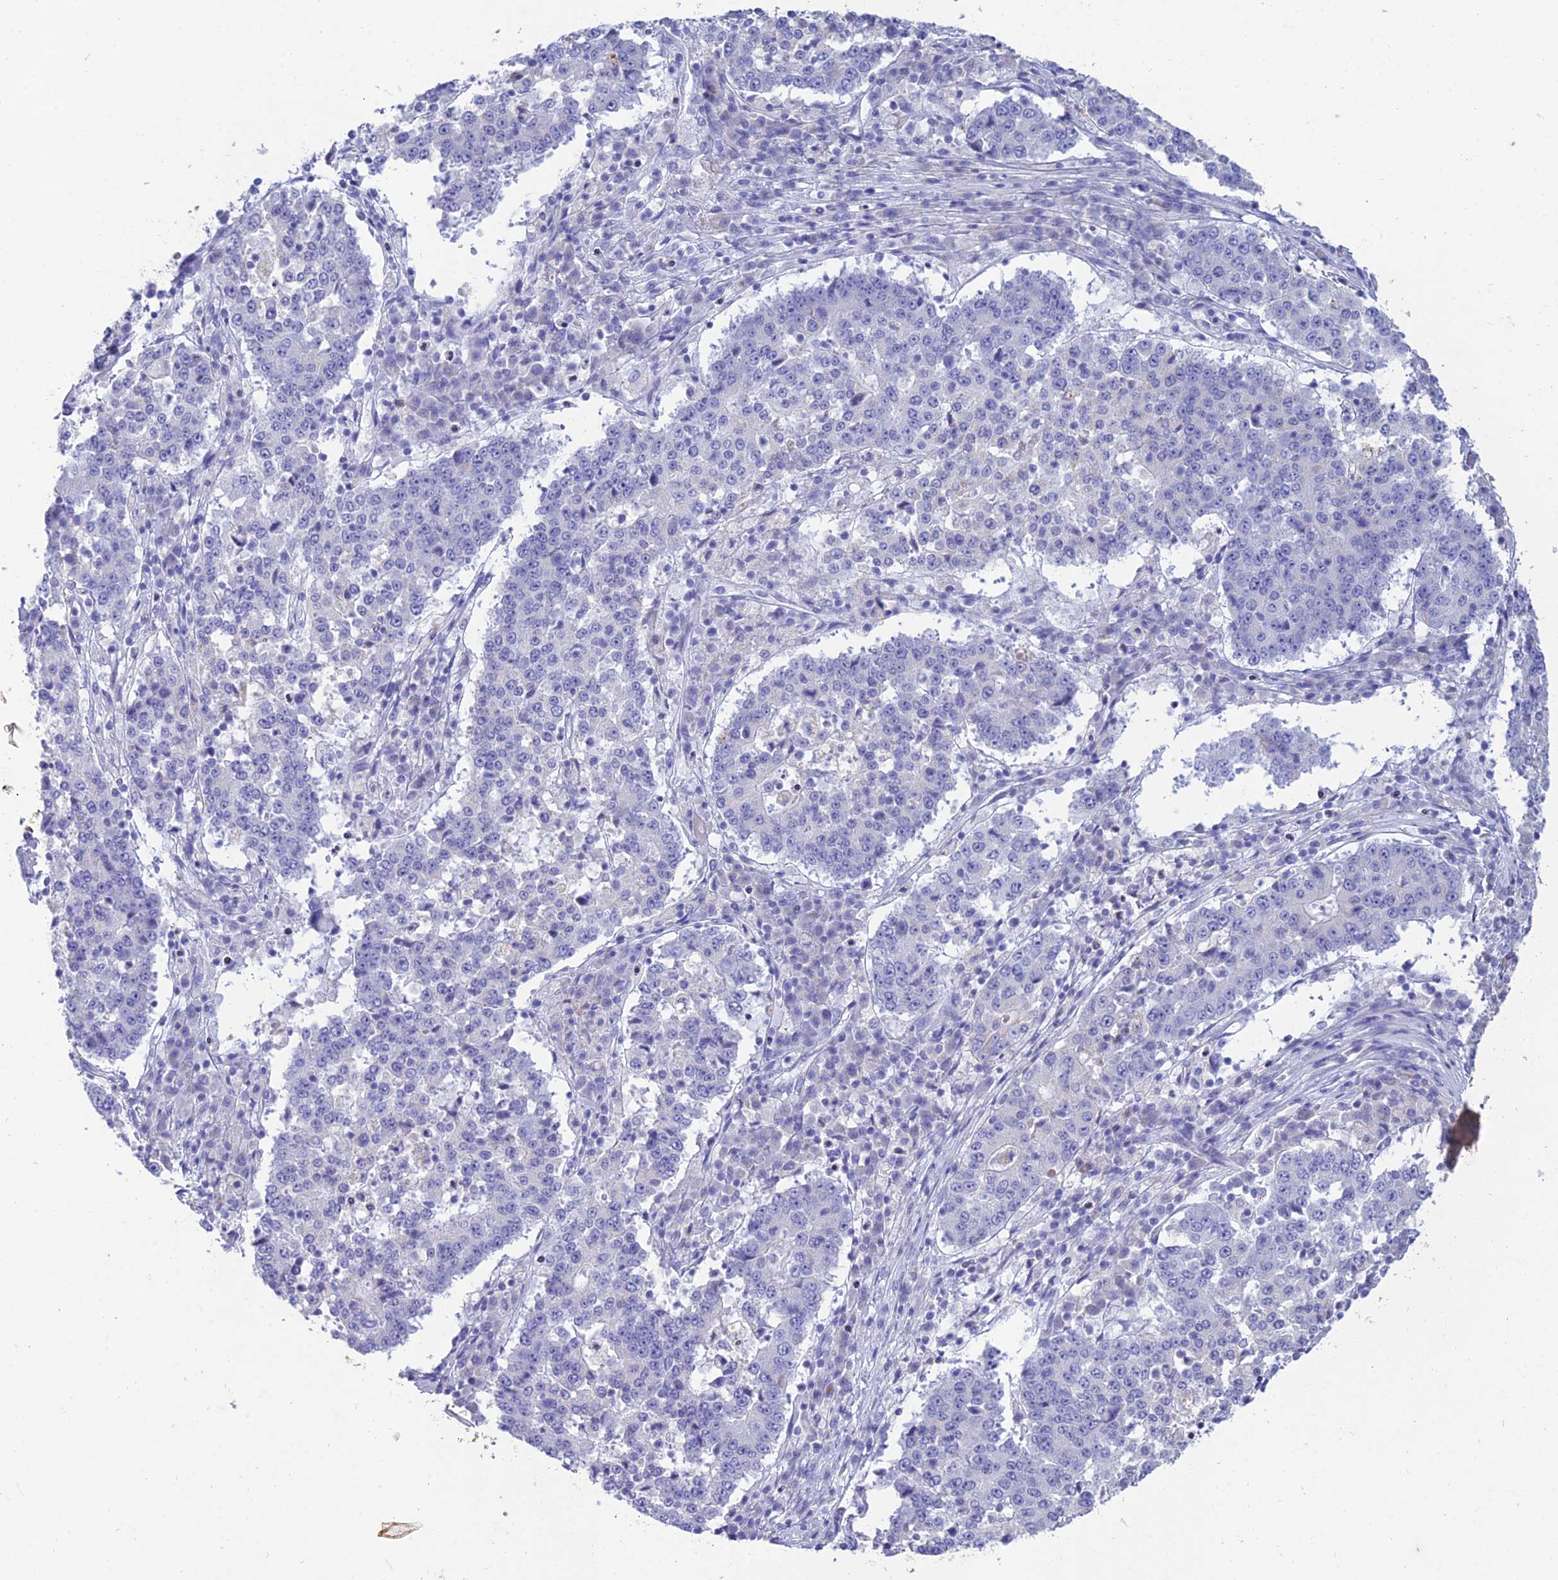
{"staining": {"intensity": "negative", "quantity": "none", "location": "none"}, "tissue": "stomach cancer", "cell_type": "Tumor cells", "image_type": "cancer", "snomed": [{"axis": "morphology", "description": "Adenocarcinoma, NOS"}, {"axis": "topography", "description": "Stomach"}], "caption": "Tumor cells show no significant staining in stomach cancer. (Brightfield microscopy of DAB immunohistochemistry at high magnification).", "gene": "MAL2", "patient": {"sex": "male", "age": 59}}